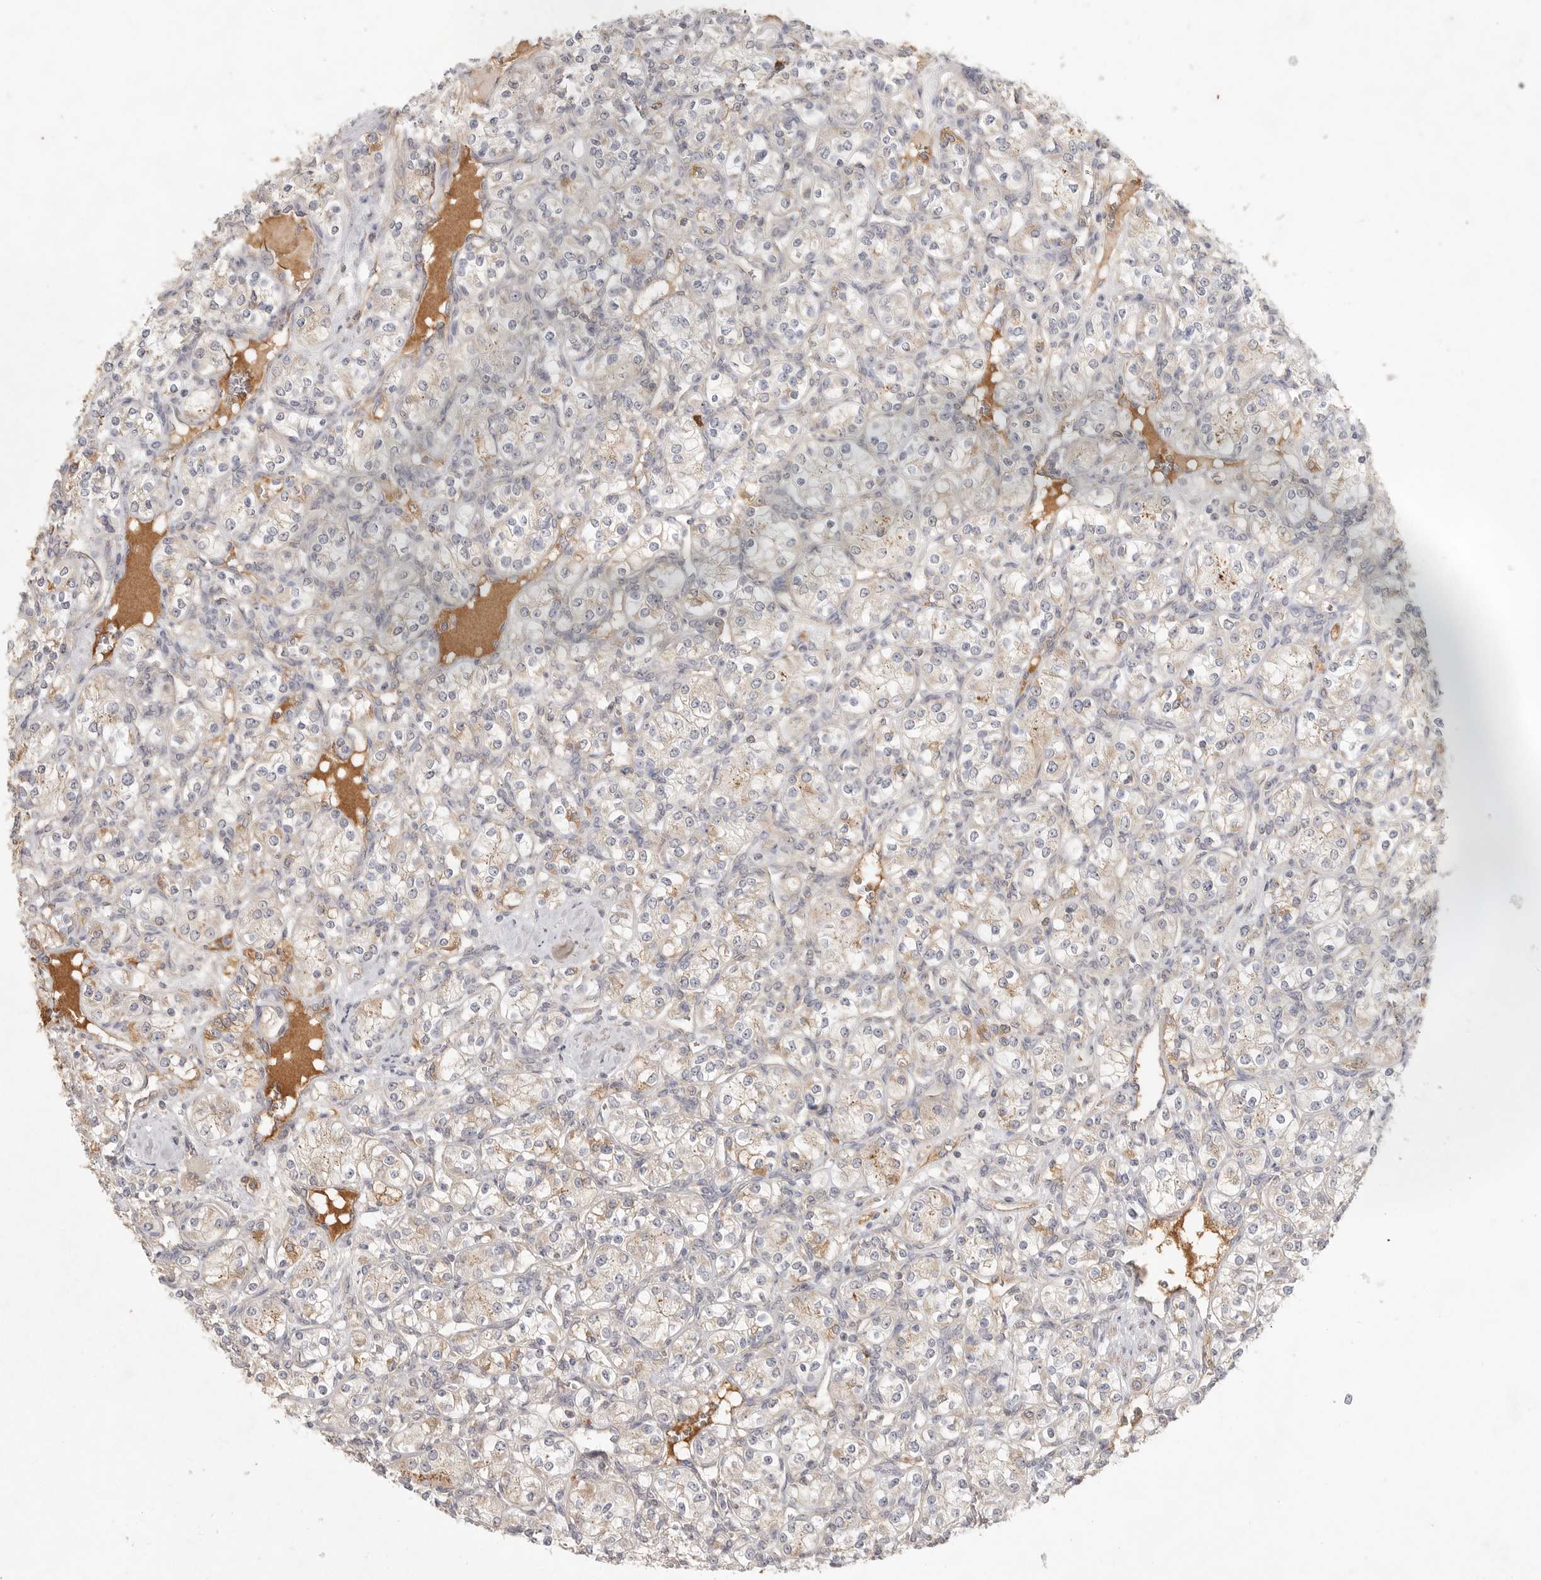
{"staining": {"intensity": "weak", "quantity": "25%-75%", "location": "cytoplasmic/membranous"}, "tissue": "renal cancer", "cell_type": "Tumor cells", "image_type": "cancer", "snomed": [{"axis": "morphology", "description": "Adenocarcinoma, NOS"}, {"axis": "topography", "description": "Kidney"}], "caption": "There is low levels of weak cytoplasmic/membranous positivity in tumor cells of renal cancer, as demonstrated by immunohistochemical staining (brown color).", "gene": "SLC25A36", "patient": {"sex": "male", "age": 77}}